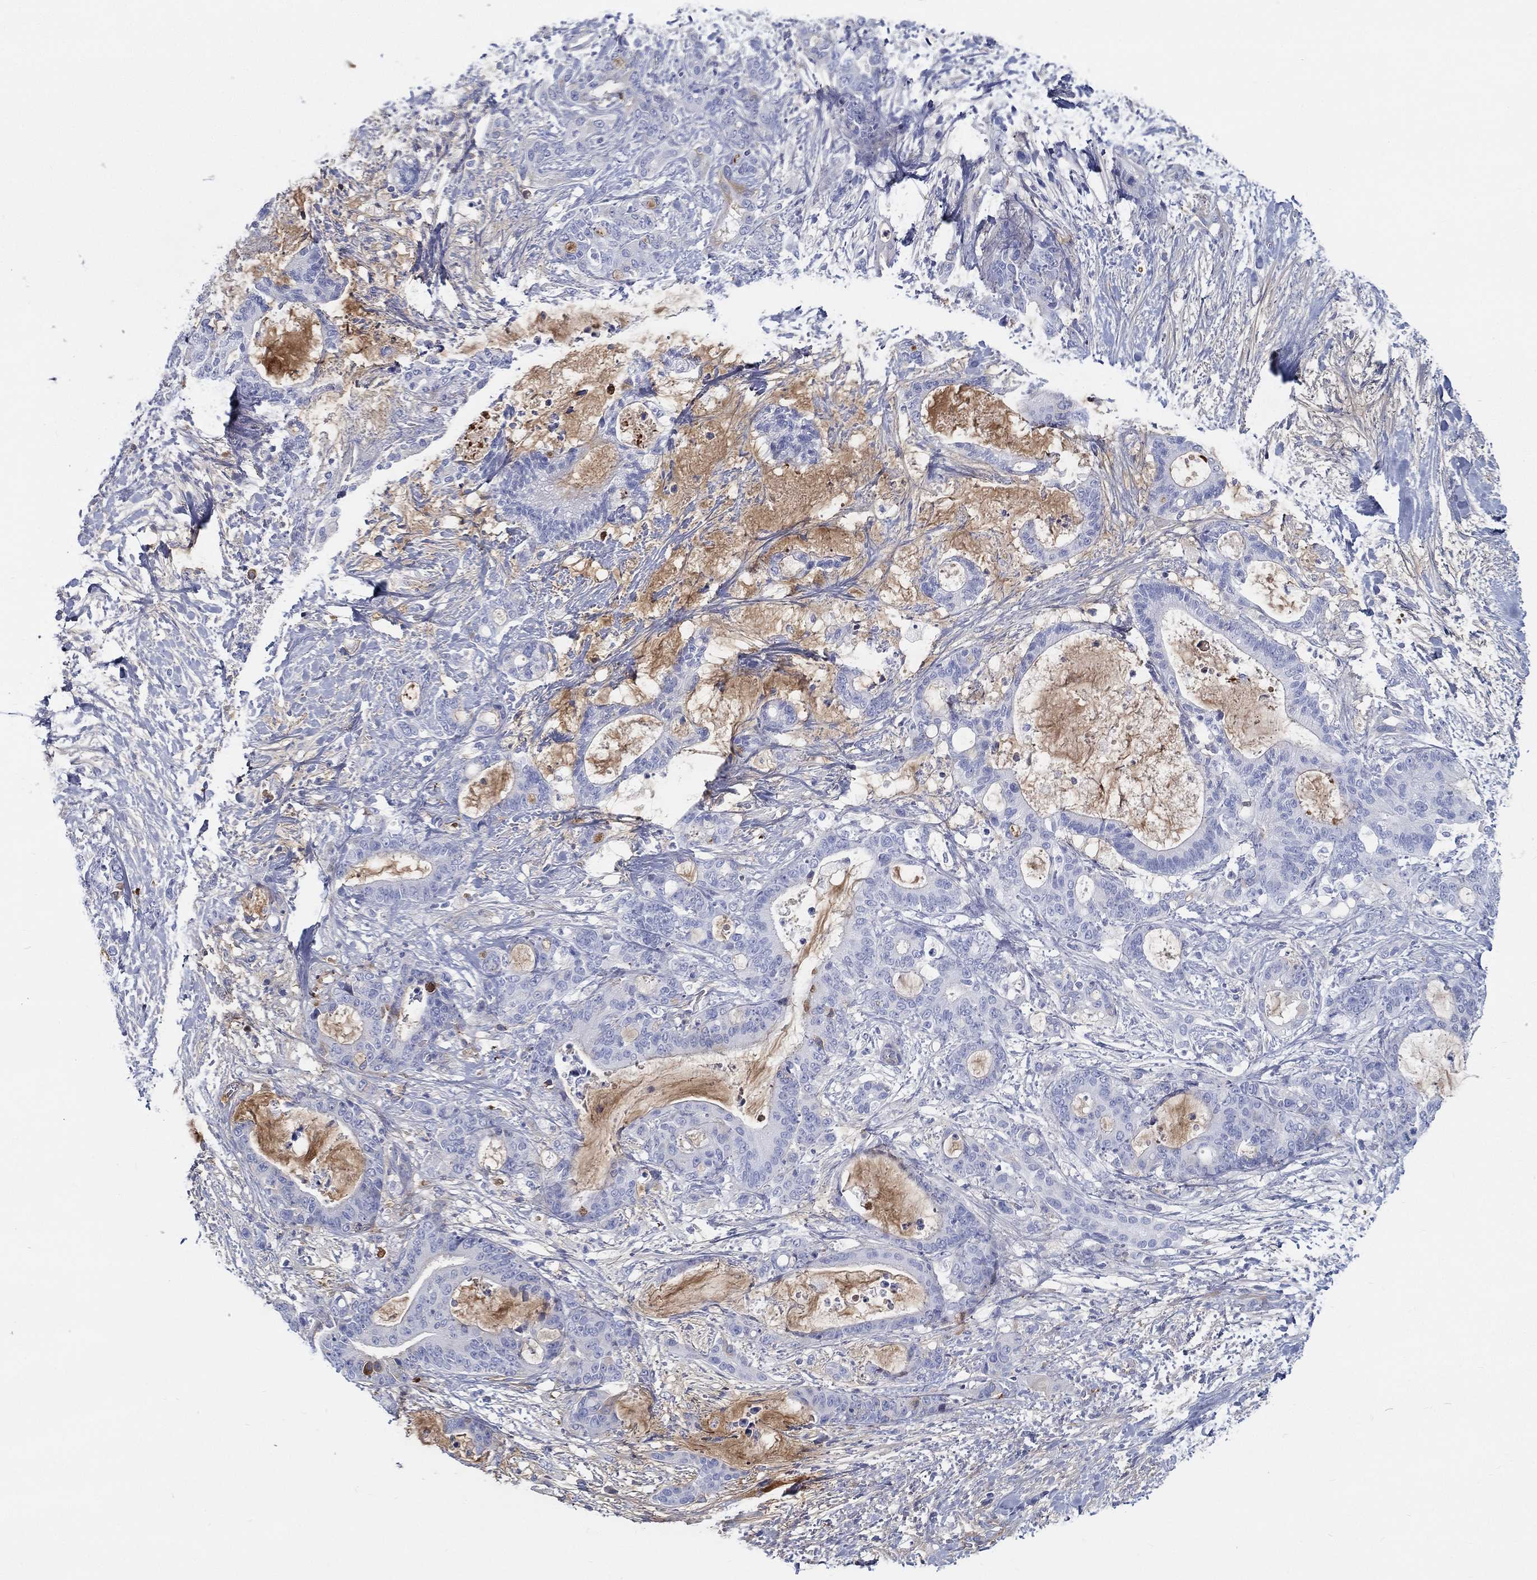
{"staining": {"intensity": "negative", "quantity": "none", "location": "none"}, "tissue": "liver cancer", "cell_type": "Tumor cells", "image_type": "cancer", "snomed": [{"axis": "morphology", "description": "Cholangiocarcinoma"}, {"axis": "topography", "description": "Liver"}], "caption": "This is a photomicrograph of immunohistochemistry (IHC) staining of cholangiocarcinoma (liver), which shows no positivity in tumor cells.", "gene": "IFNB1", "patient": {"sex": "female", "age": 73}}